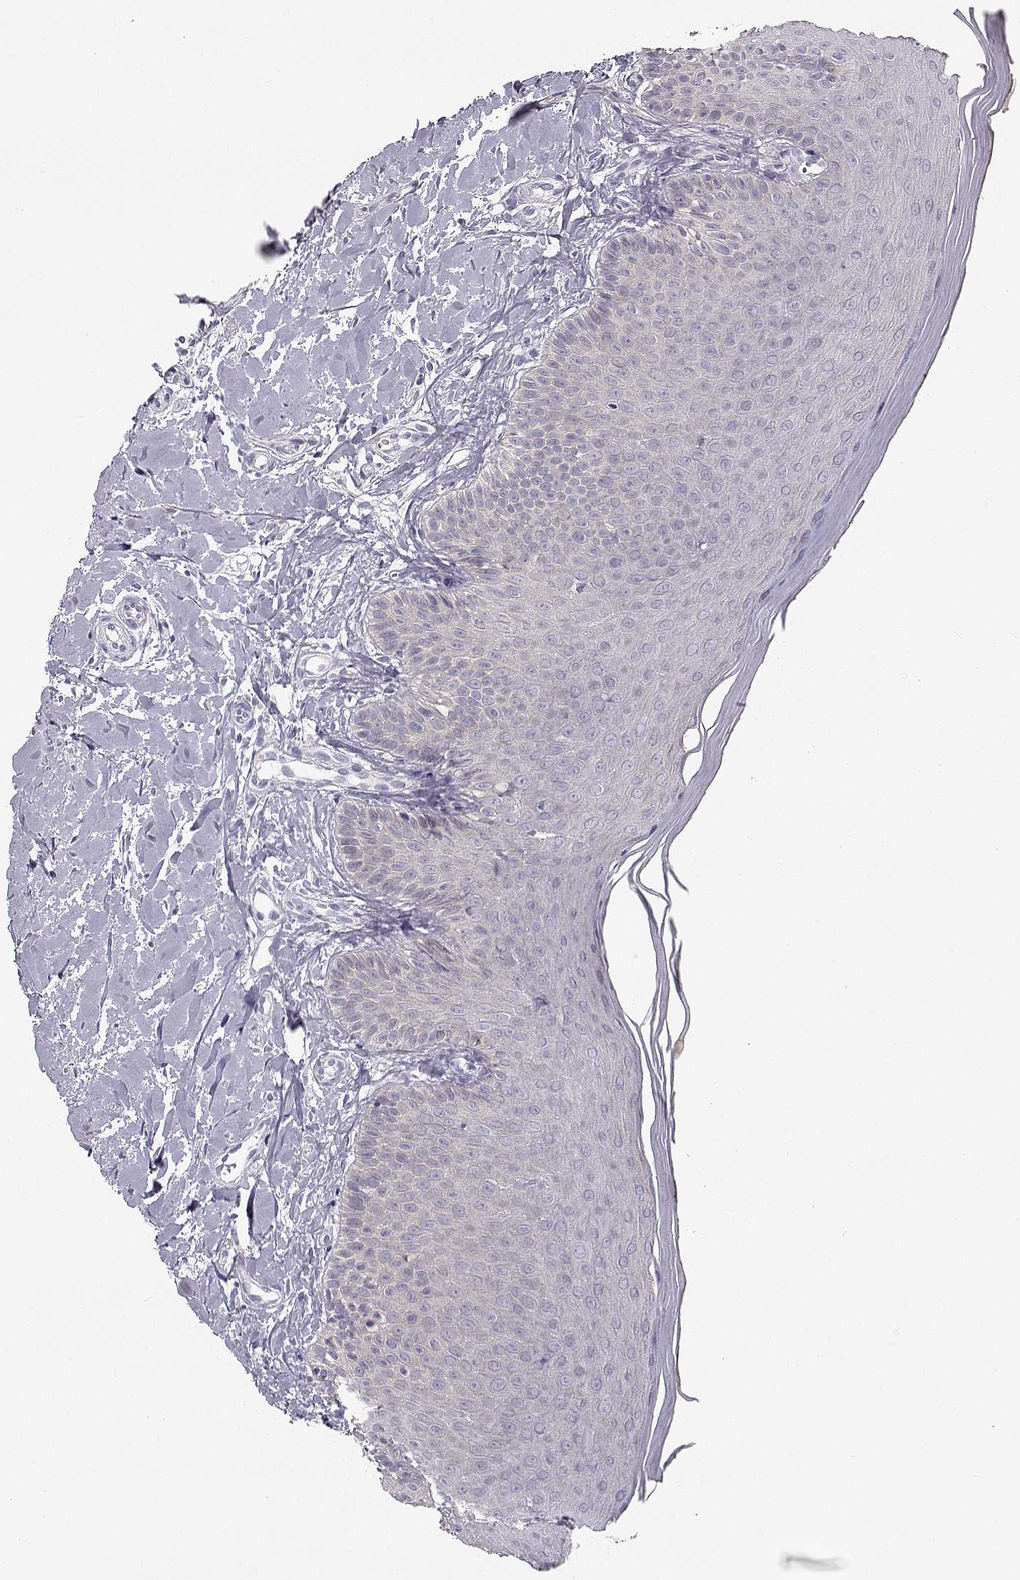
{"staining": {"intensity": "negative", "quantity": "none", "location": "none"}, "tissue": "oral mucosa", "cell_type": "Squamous epithelial cells", "image_type": "normal", "snomed": [{"axis": "morphology", "description": "Normal tissue, NOS"}, {"axis": "topography", "description": "Oral tissue"}], "caption": "Immunohistochemistry (IHC) photomicrograph of unremarkable oral mucosa: oral mucosa stained with DAB shows no significant protein positivity in squamous epithelial cells.", "gene": "CREB3L3", "patient": {"sex": "female", "age": 43}}